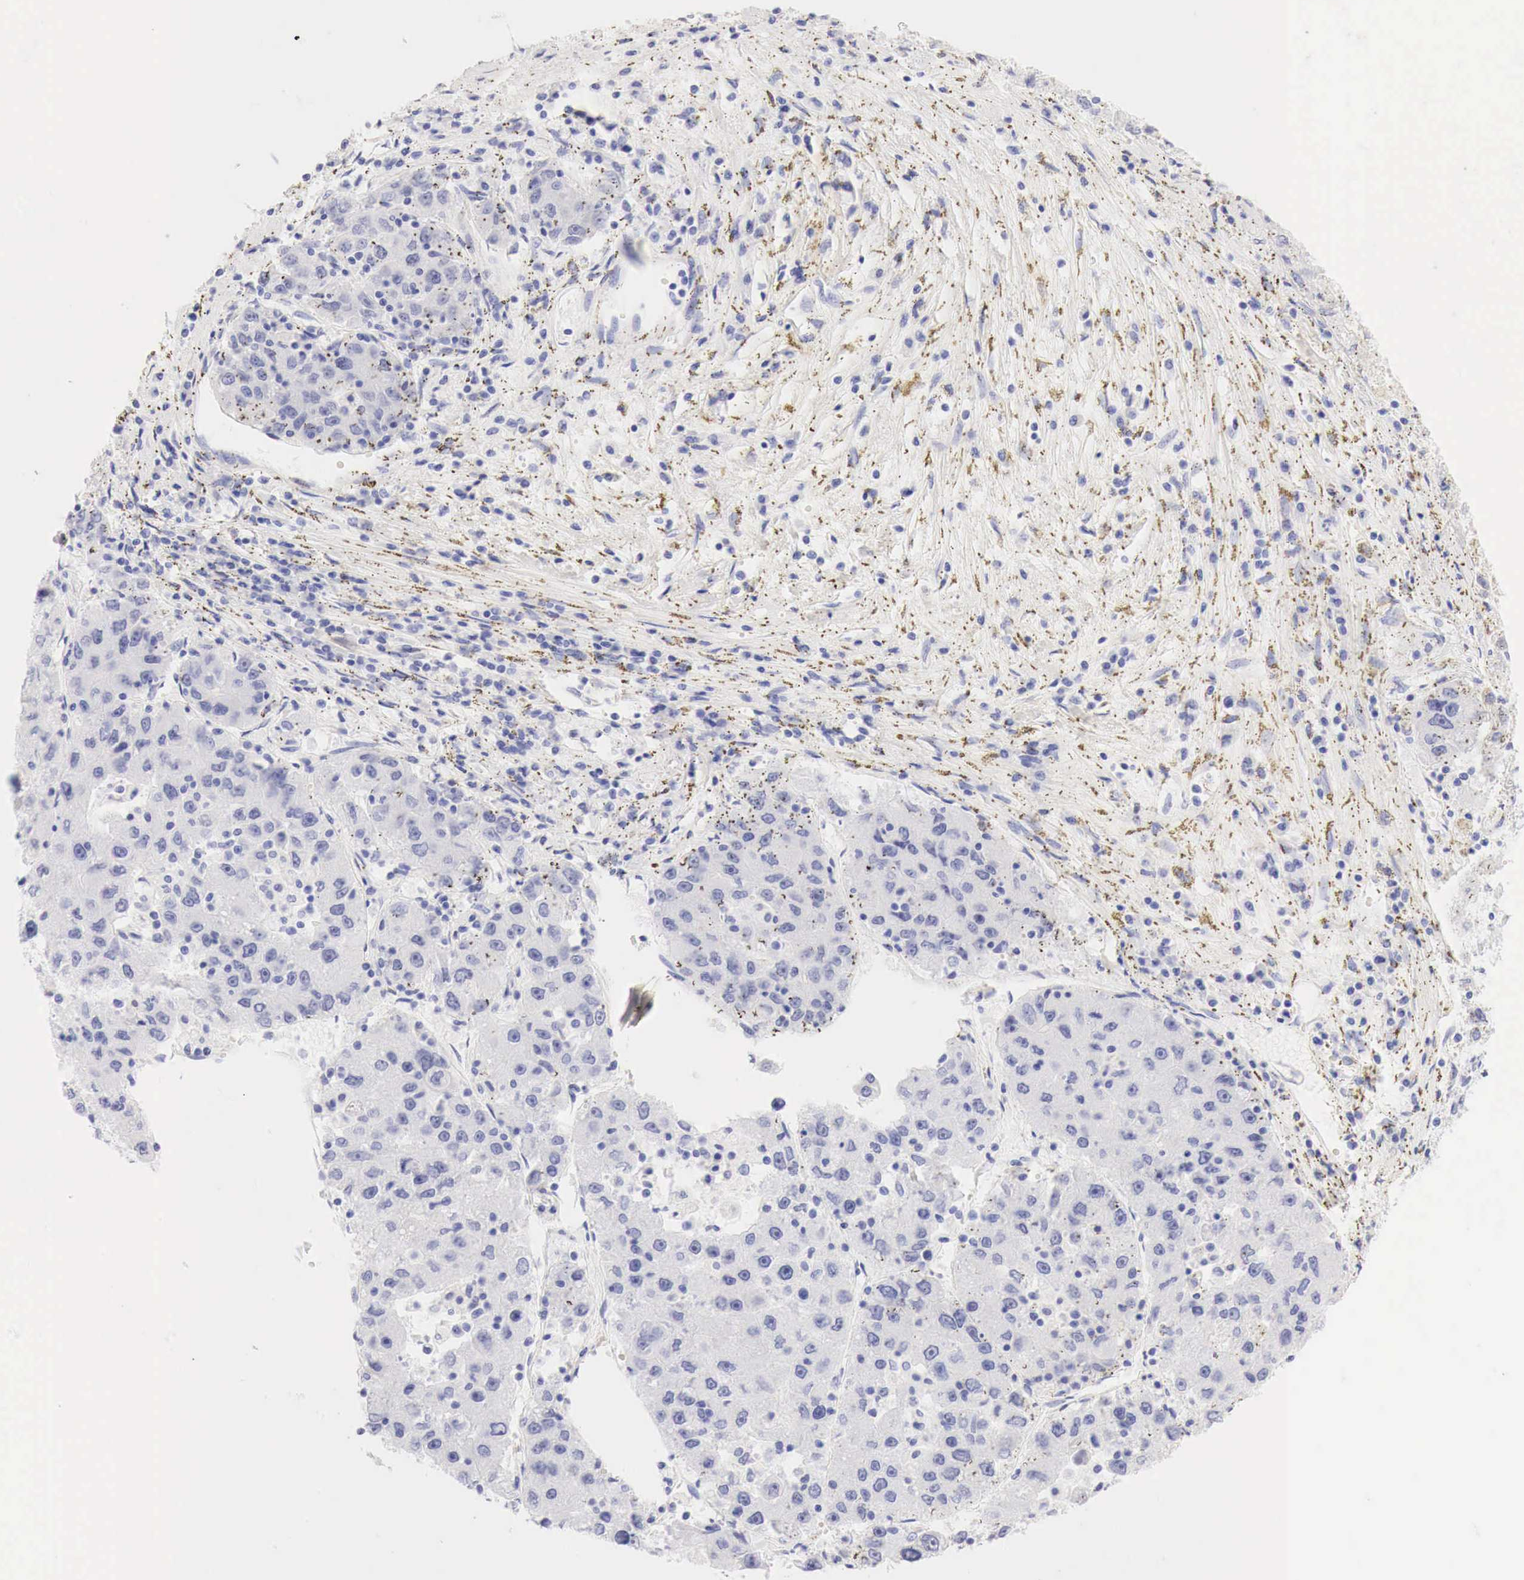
{"staining": {"intensity": "negative", "quantity": "none", "location": "none"}, "tissue": "liver cancer", "cell_type": "Tumor cells", "image_type": "cancer", "snomed": [{"axis": "morphology", "description": "Carcinoma, Hepatocellular, NOS"}, {"axis": "topography", "description": "Liver"}], "caption": "Tumor cells show no significant staining in liver cancer.", "gene": "CDKN2A", "patient": {"sex": "male", "age": 49}}